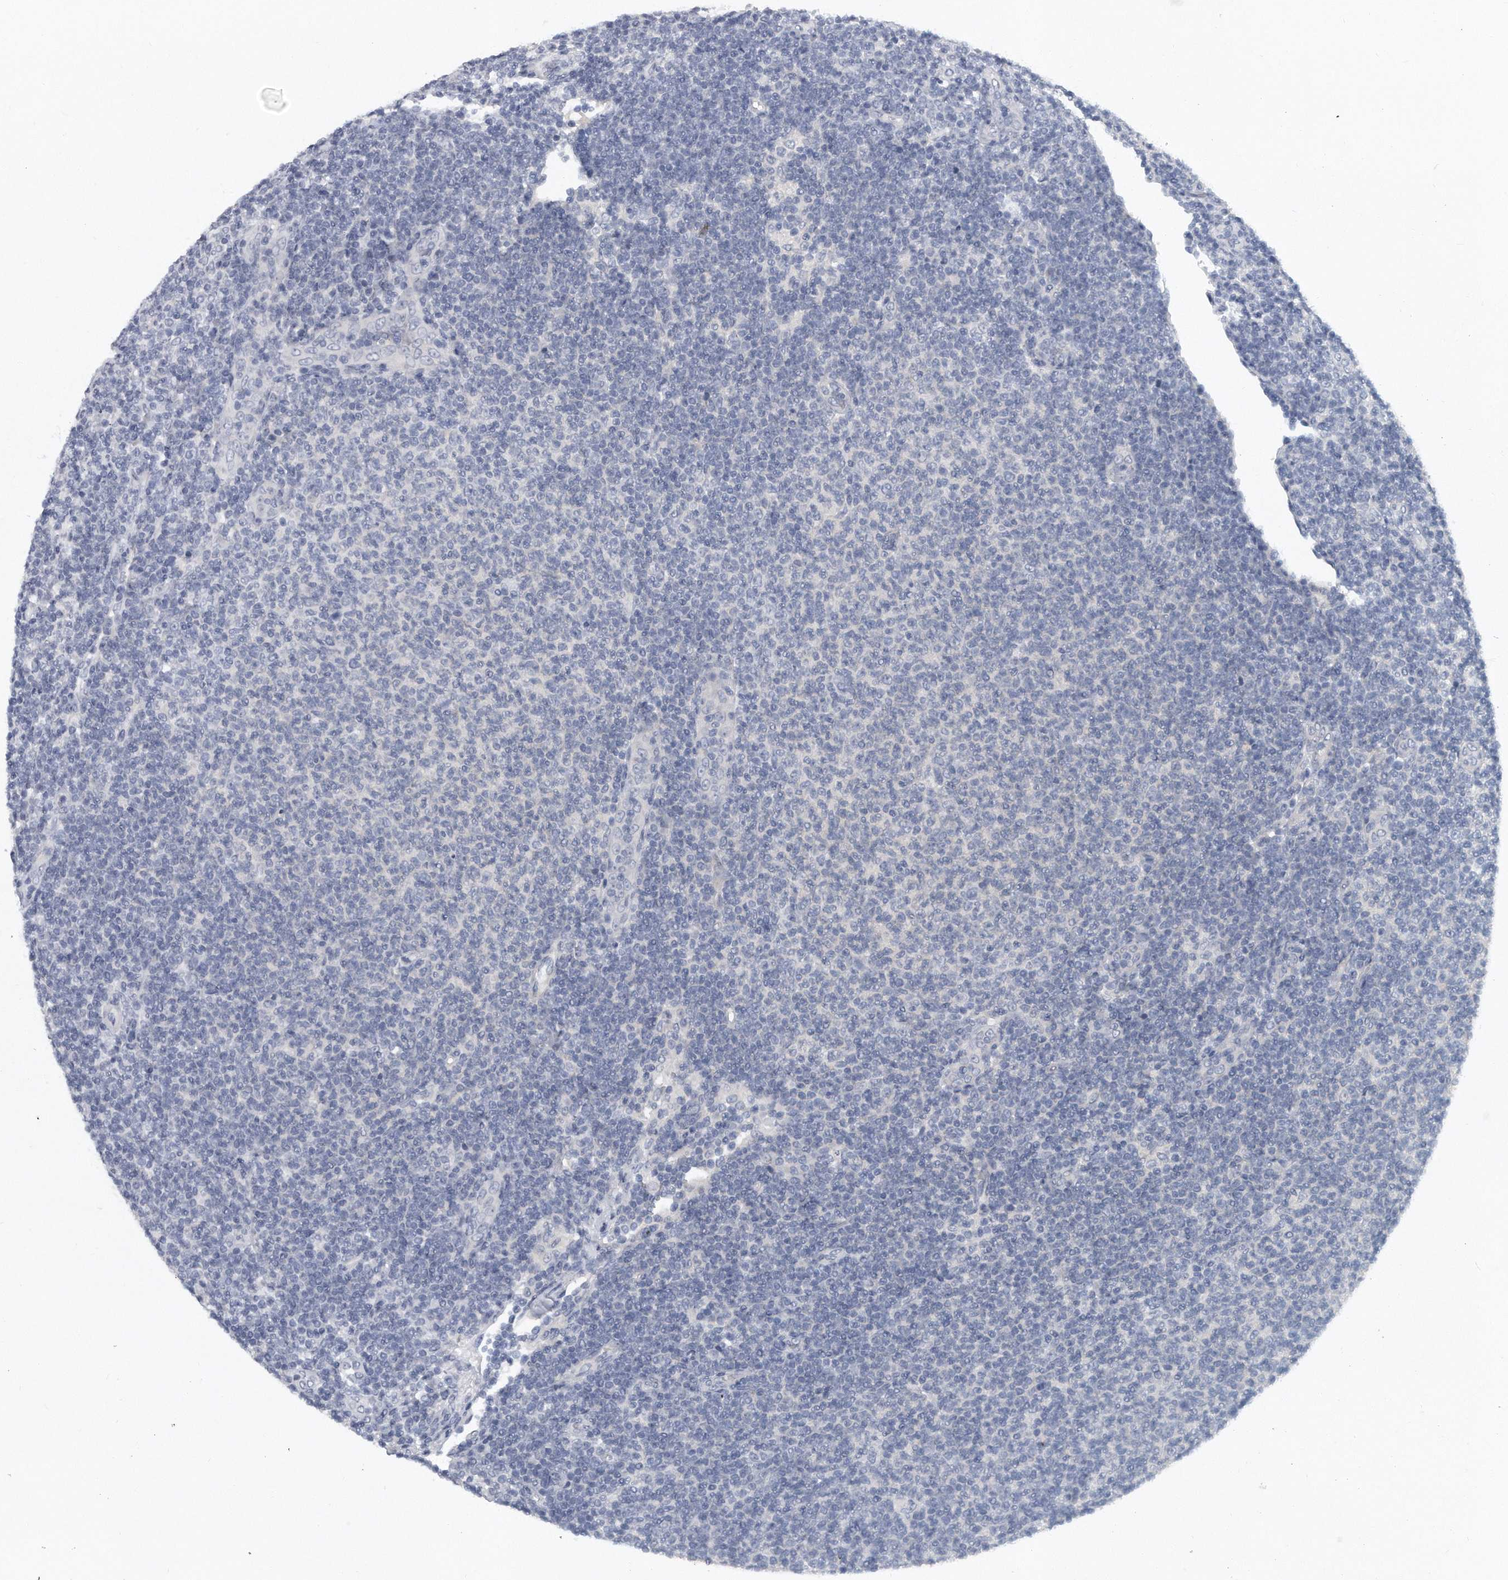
{"staining": {"intensity": "negative", "quantity": "none", "location": "none"}, "tissue": "lymphoma", "cell_type": "Tumor cells", "image_type": "cancer", "snomed": [{"axis": "morphology", "description": "Malignant lymphoma, non-Hodgkin's type, Low grade"}, {"axis": "topography", "description": "Lymph node"}], "caption": "Histopathology image shows no significant protein positivity in tumor cells of lymphoma.", "gene": "KLHL7", "patient": {"sex": "male", "age": 66}}